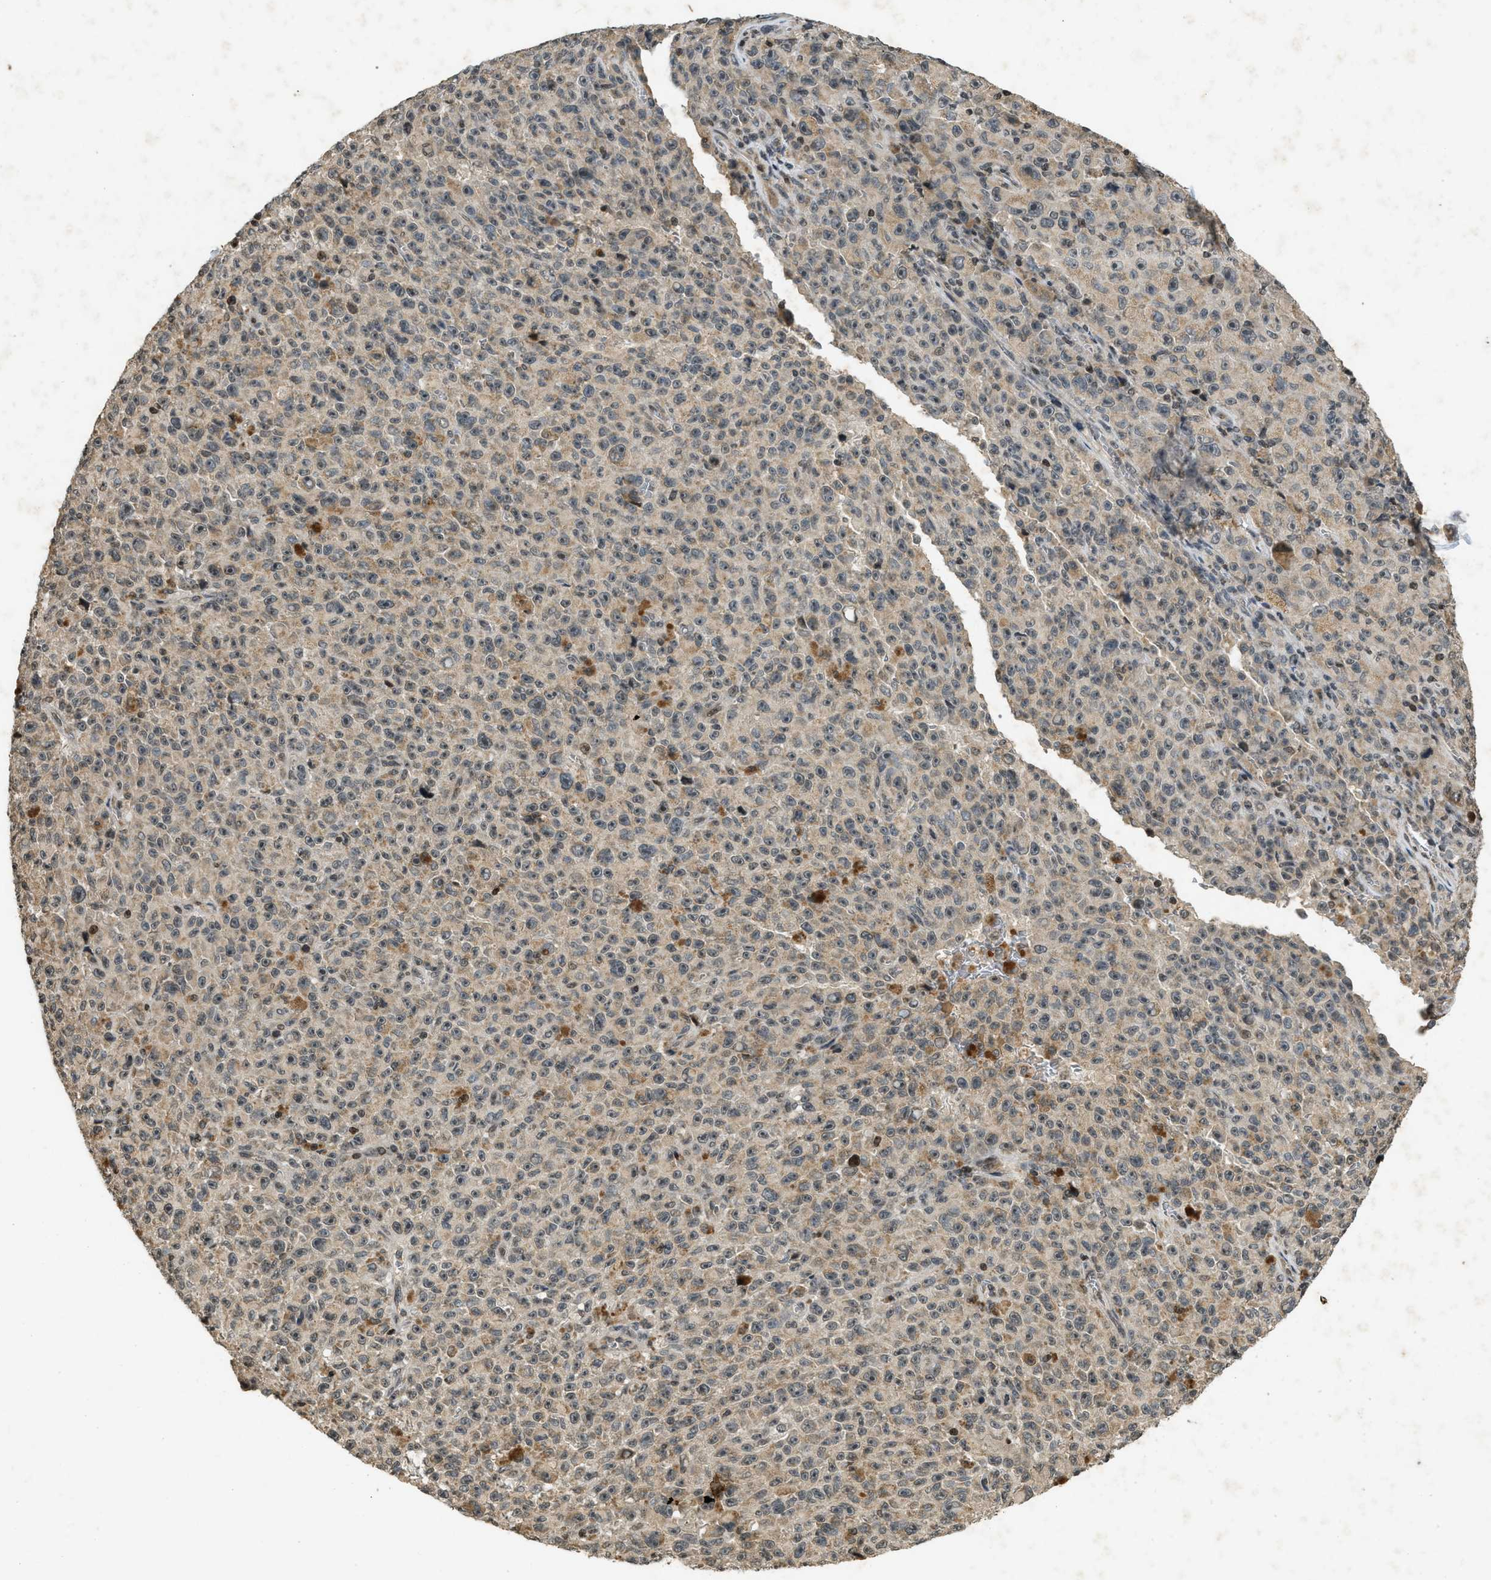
{"staining": {"intensity": "weak", "quantity": ">75%", "location": "cytoplasmic/membranous"}, "tissue": "melanoma", "cell_type": "Tumor cells", "image_type": "cancer", "snomed": [{"axis": "morphology", "description": "Malignant melanoma, NOS"}, {"axis": "topography", "description": "Skin"}], "caption": "This image reveals malignant melanoma stained with immunohistochemistry (IHC) to label a protein in brown. The cytoplasmic/membranous of tumor cells show weak positivity for the protein. Nuclei are counter-stained blue.", "gene": "SIAH1", "patient": {"sex": "female", "age": 82}}